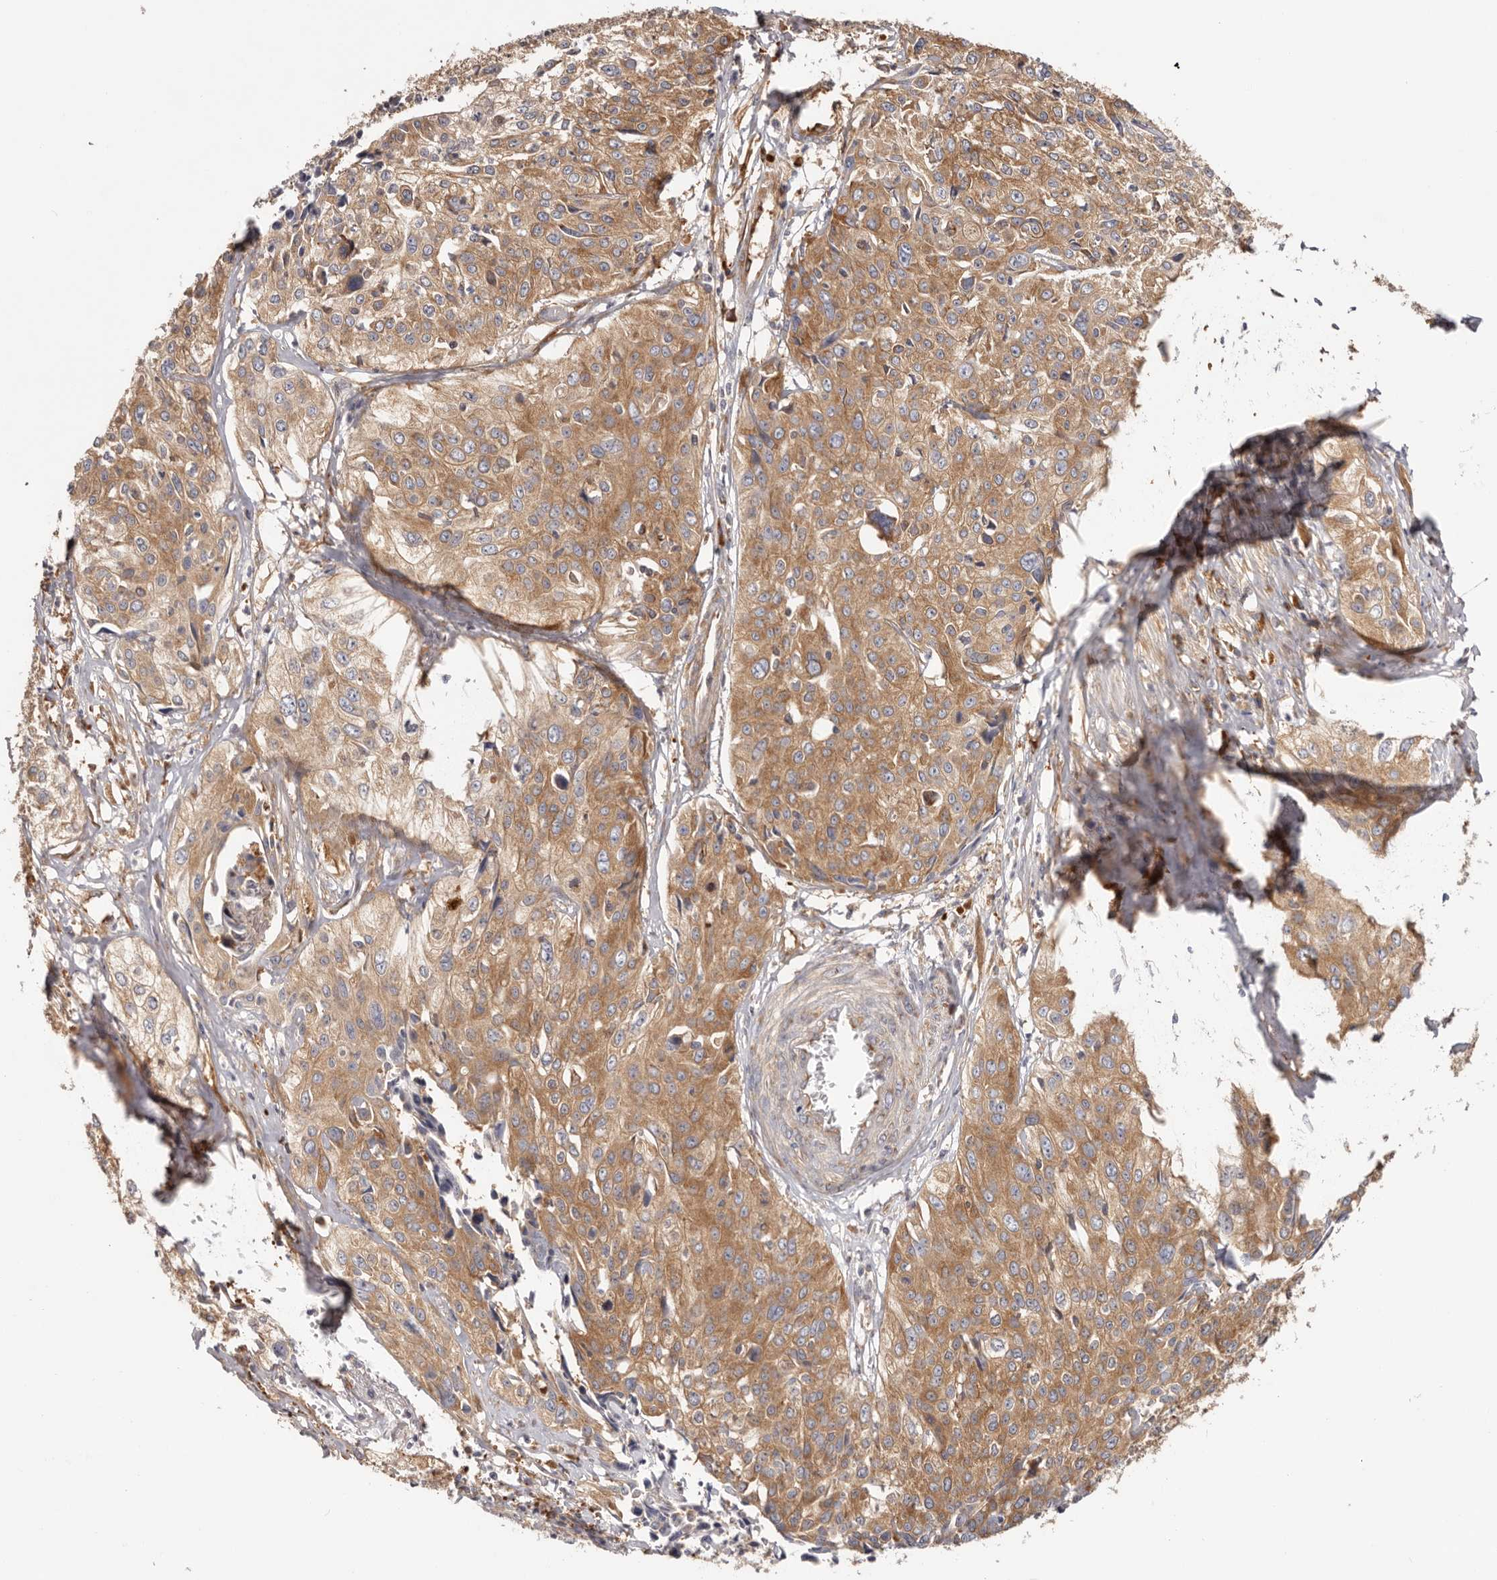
{"staining": {"intensity": "moderate", "quantity": ">75%", "location": "cytoplasmic/membranous"}, "tissue": "cervical cancer", "cell_type": "Tumor cells", "image_type": "cancer", "snomed": [{"axis": "morphology", "description": "Squamous cell carcinoma, NOS"}, {"axis": "topography", "description": "Cervix"}], "caption": "Cervical cancer (squamous cell carcinoma) was stained to show a protein in brown. There is medium levels of moderate cytoplasmic/membranous staining in approximately >75% of tumor cells.", "gene": "EPRS1", "patient": {"sex": "female", "age": 31}}